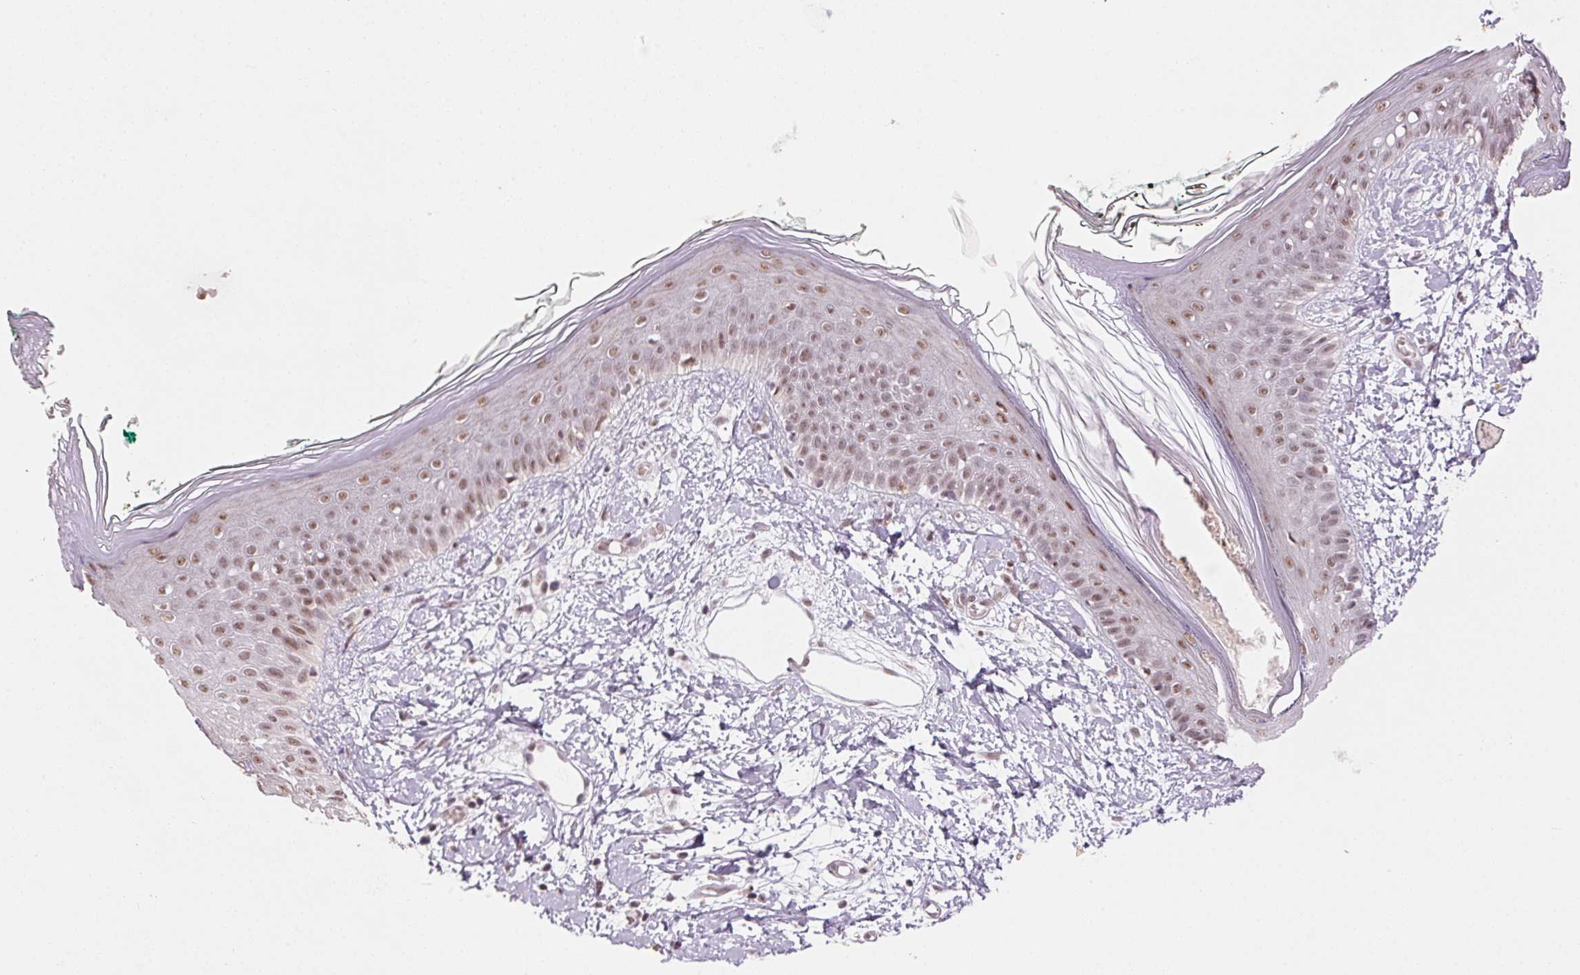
{"staining": {"intensity": "weak", "quantity": "25%-75%", "location": "nuclear"}, "tissue": "skin", "cell_type": "Fibroblasts", "image_type": "normal", "snomed": [{"axis": "morphology", "description": "Normal tissue, NOS"}, {"axis": "topography", "description": "Skin"}], "caption": "Protein analysis of unremarkable skin reveals weak nuclear expression in about 25%-75% of fibroblasts.", "gene": "HNRNPDL", "patient": {"sex": "female", "age": 34}}